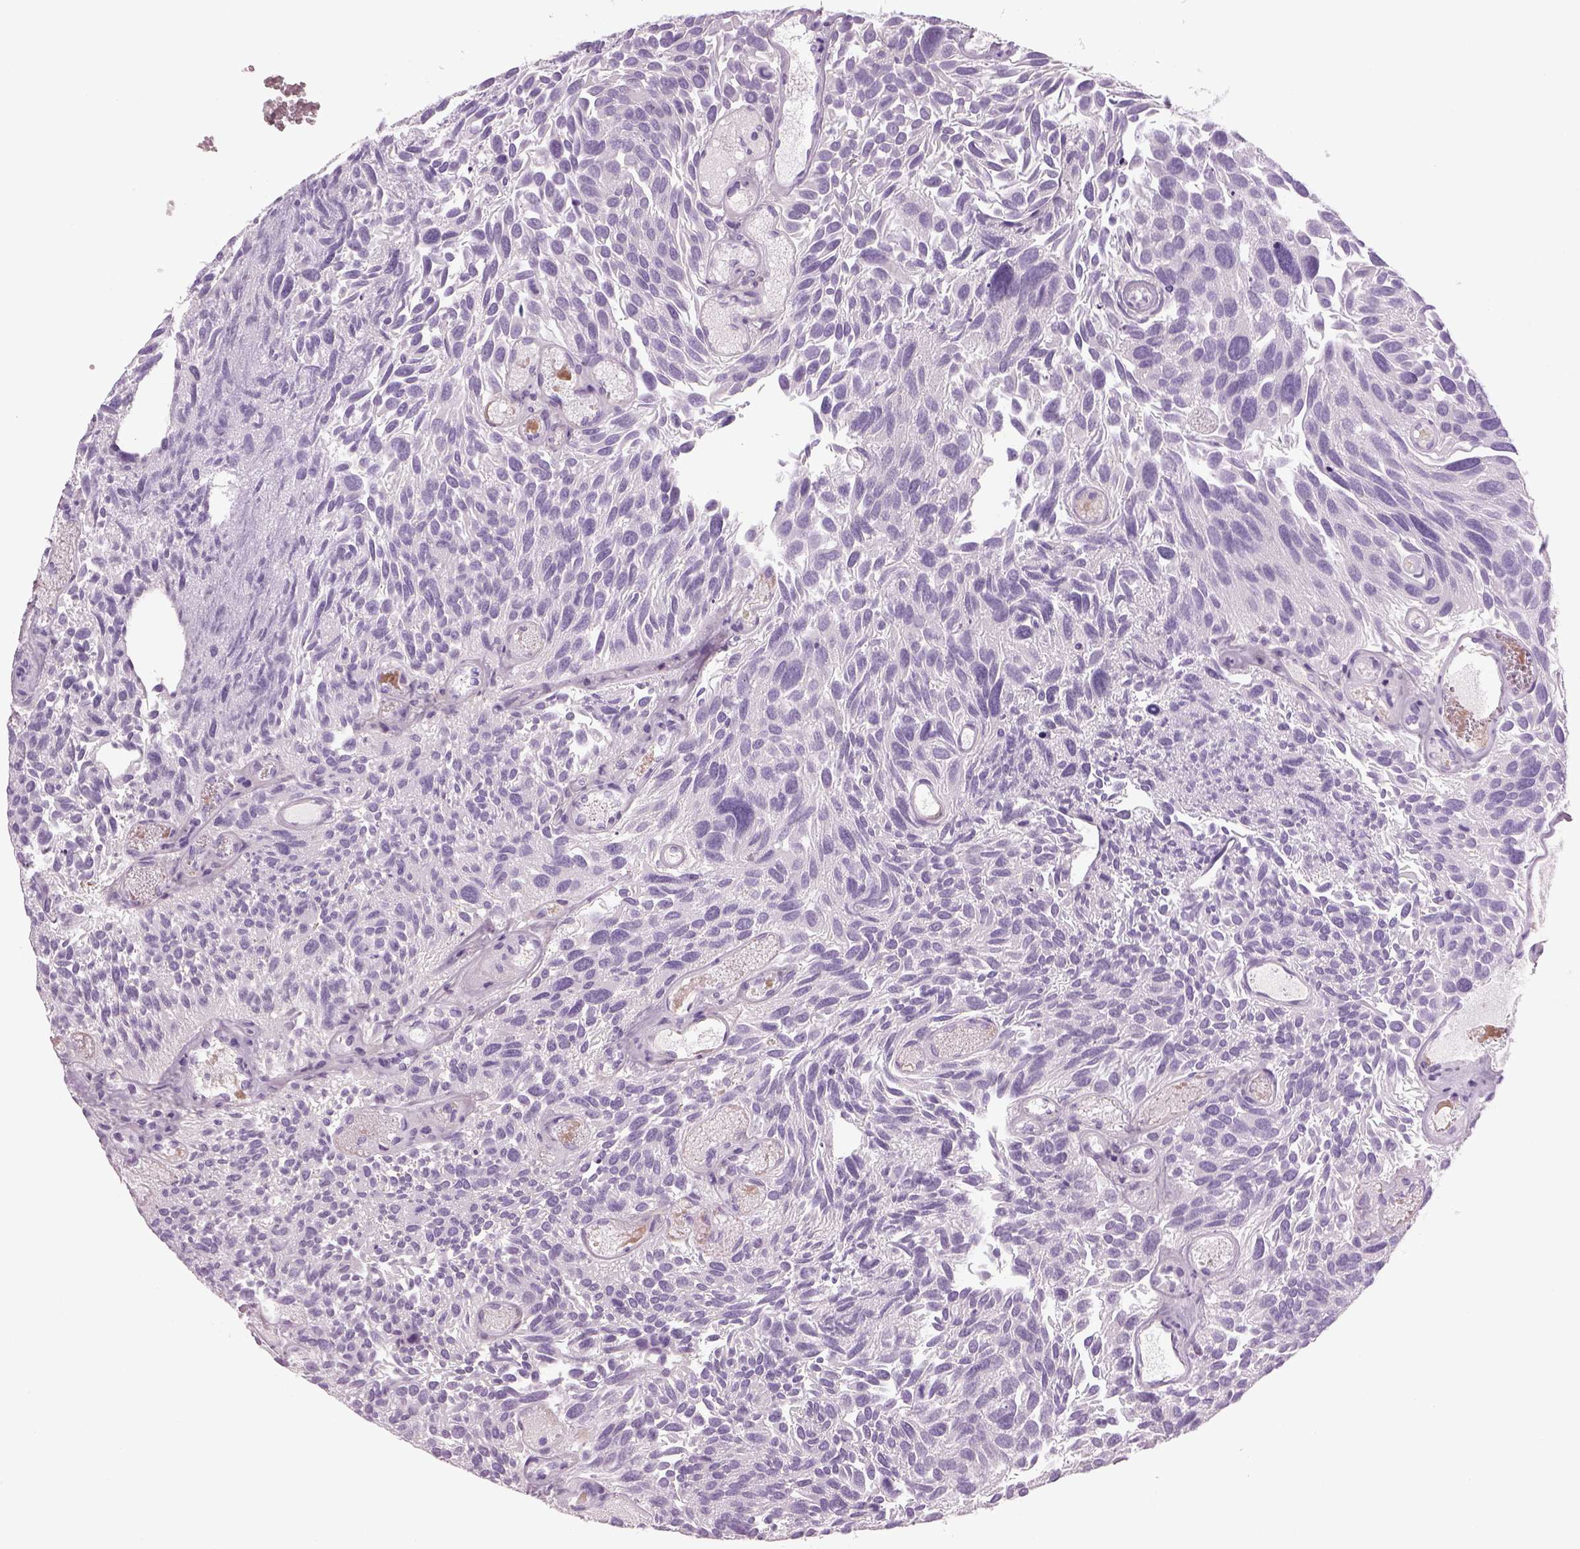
{"staining": {"intensity": "negative", "quantity": "none", "location": "none"}, "tissue": "urothelial cancer", "cell_type": "Tumor cells", "image_type": "cancer", "snomed": [{"axis": "morphology", "description": "Urothelial carcinoma, Low grade"}, {"axis": "topography", "description": "Urinary bladder"}], "caption": "Micrograph shows no protein staining in tumor cells of urothelial cancer tissue.", "gene": "MDH1B", "patient": {"sex": "female", "age": 69}}